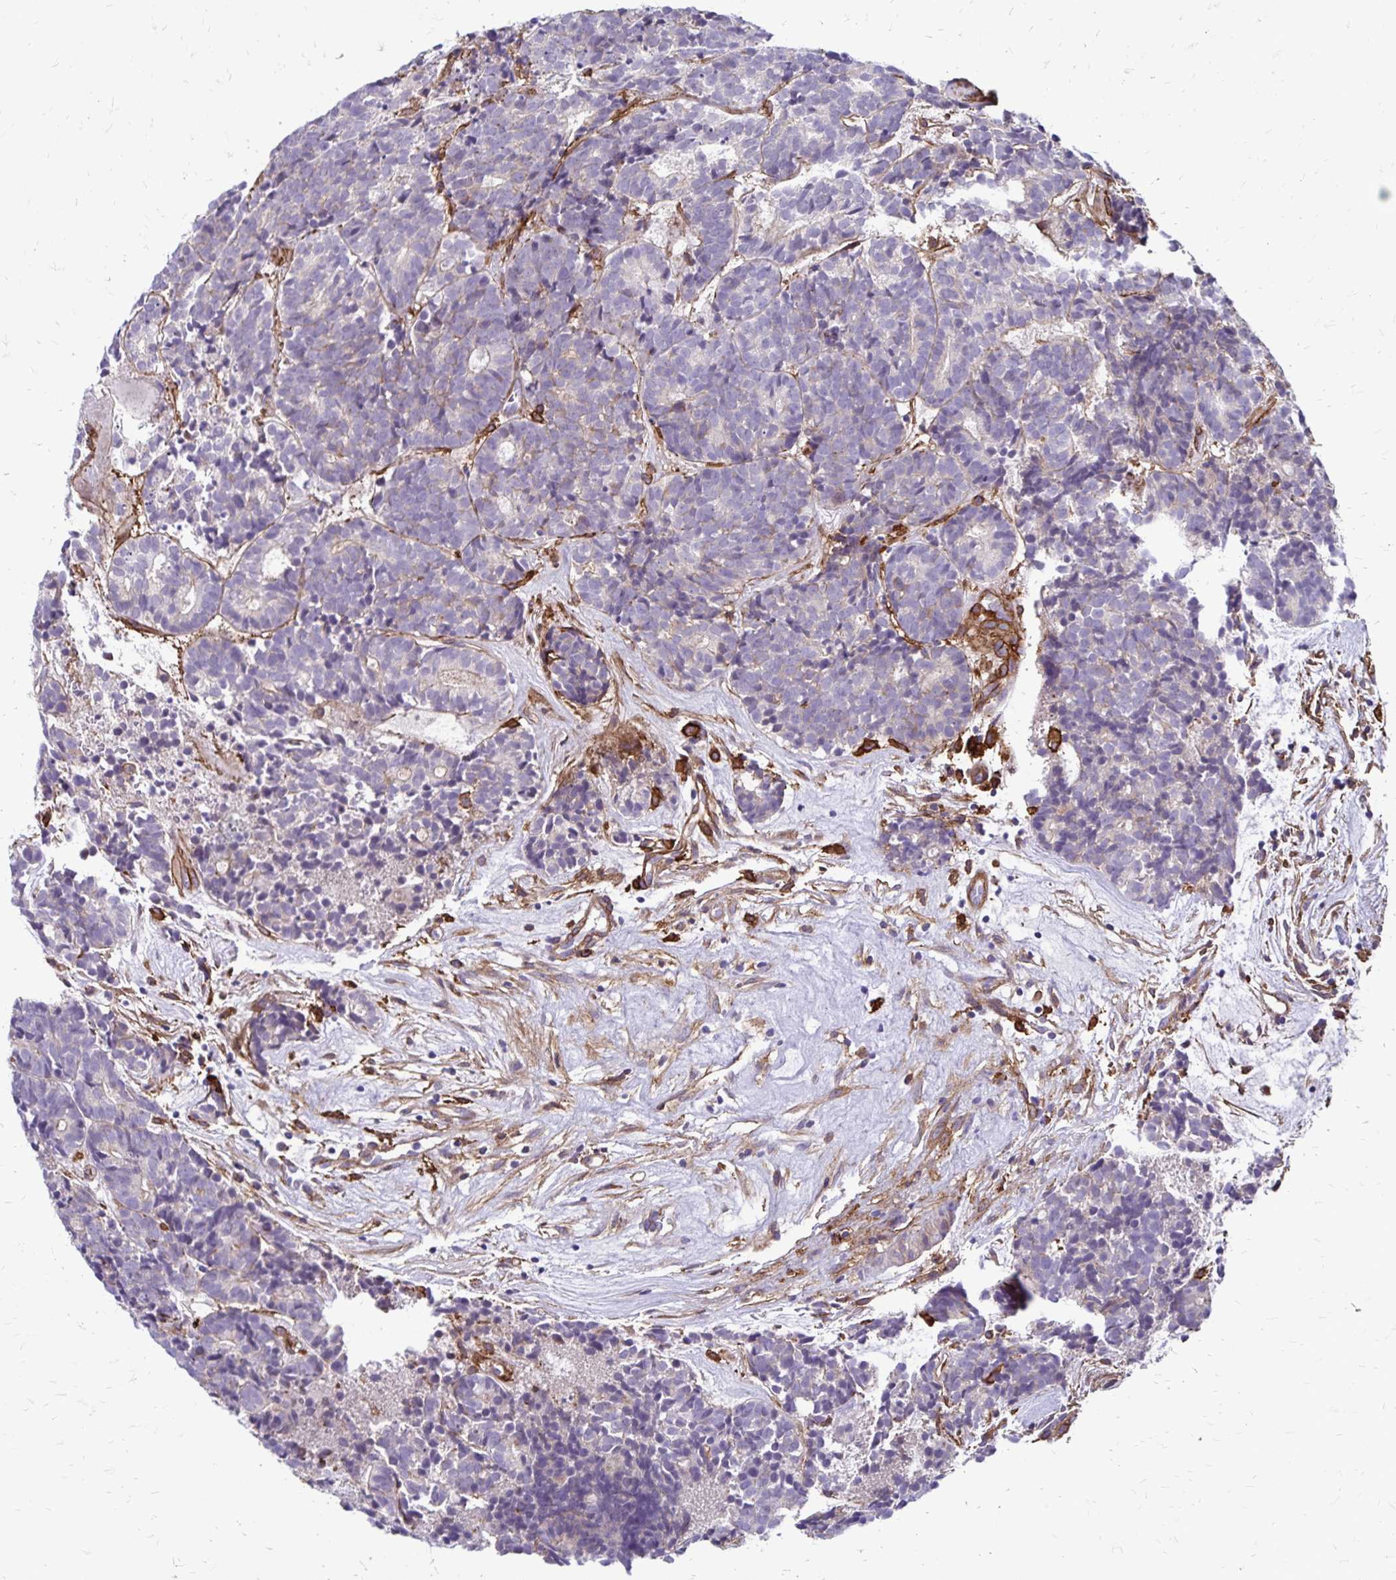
{"staining": {"intensity": "negative", "quantity": "none", "location": "none"}, "tissue": "head and neck cancer", "cell_type": "Tumor cells", "image_type": "cancer", "snomed": [{"axis": "morphology", "description": "Adenocarcinoma, NOS"}, {"axis": "topography", "description": "Head-Neck"}], "caption": "High power microscopy image of an IHC micrograph of head and neck cancer, revealing no significant positivity in tumor cells.", "gene": "TNS3", "patient": {"sex": "female", "age": 81}}